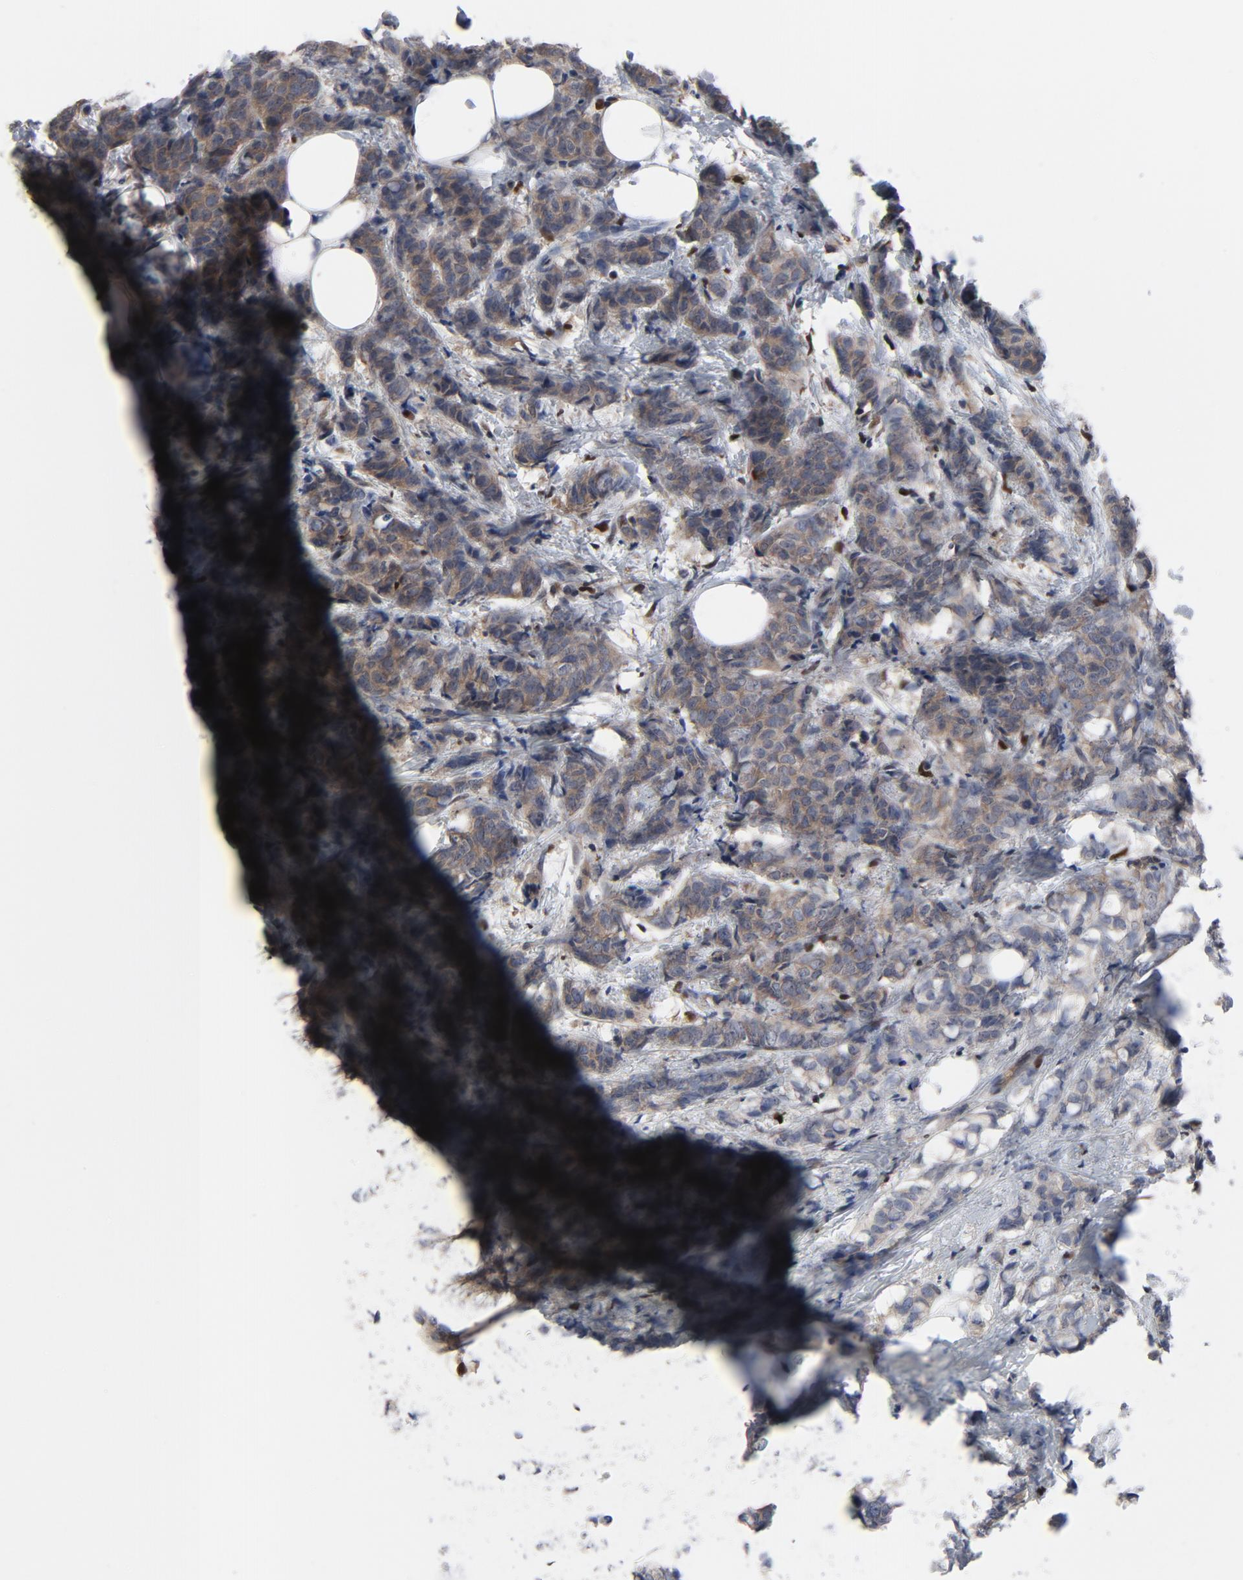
{"staining": {"intensity": "moderate", "quantity": ">75%", "location": "cytoplasmic/membranous"}, "tissue": "breast cancer", "cell_type": "Tumor cells", "image_type": "cancer", "snomed": [{"axis": "morphology", "description": "Lobular carcinoma"}, {"axis": "topography", "description": "Breast"}], "caption": "Human breast lobular carcinoma stained for a protein (brown) demonstrates moderate cytoplasmic/membranous positive staining in approximately >75% of tumor cells.", "gene": "NFKB1", "patient": {"sex": "female", "age": 60}}